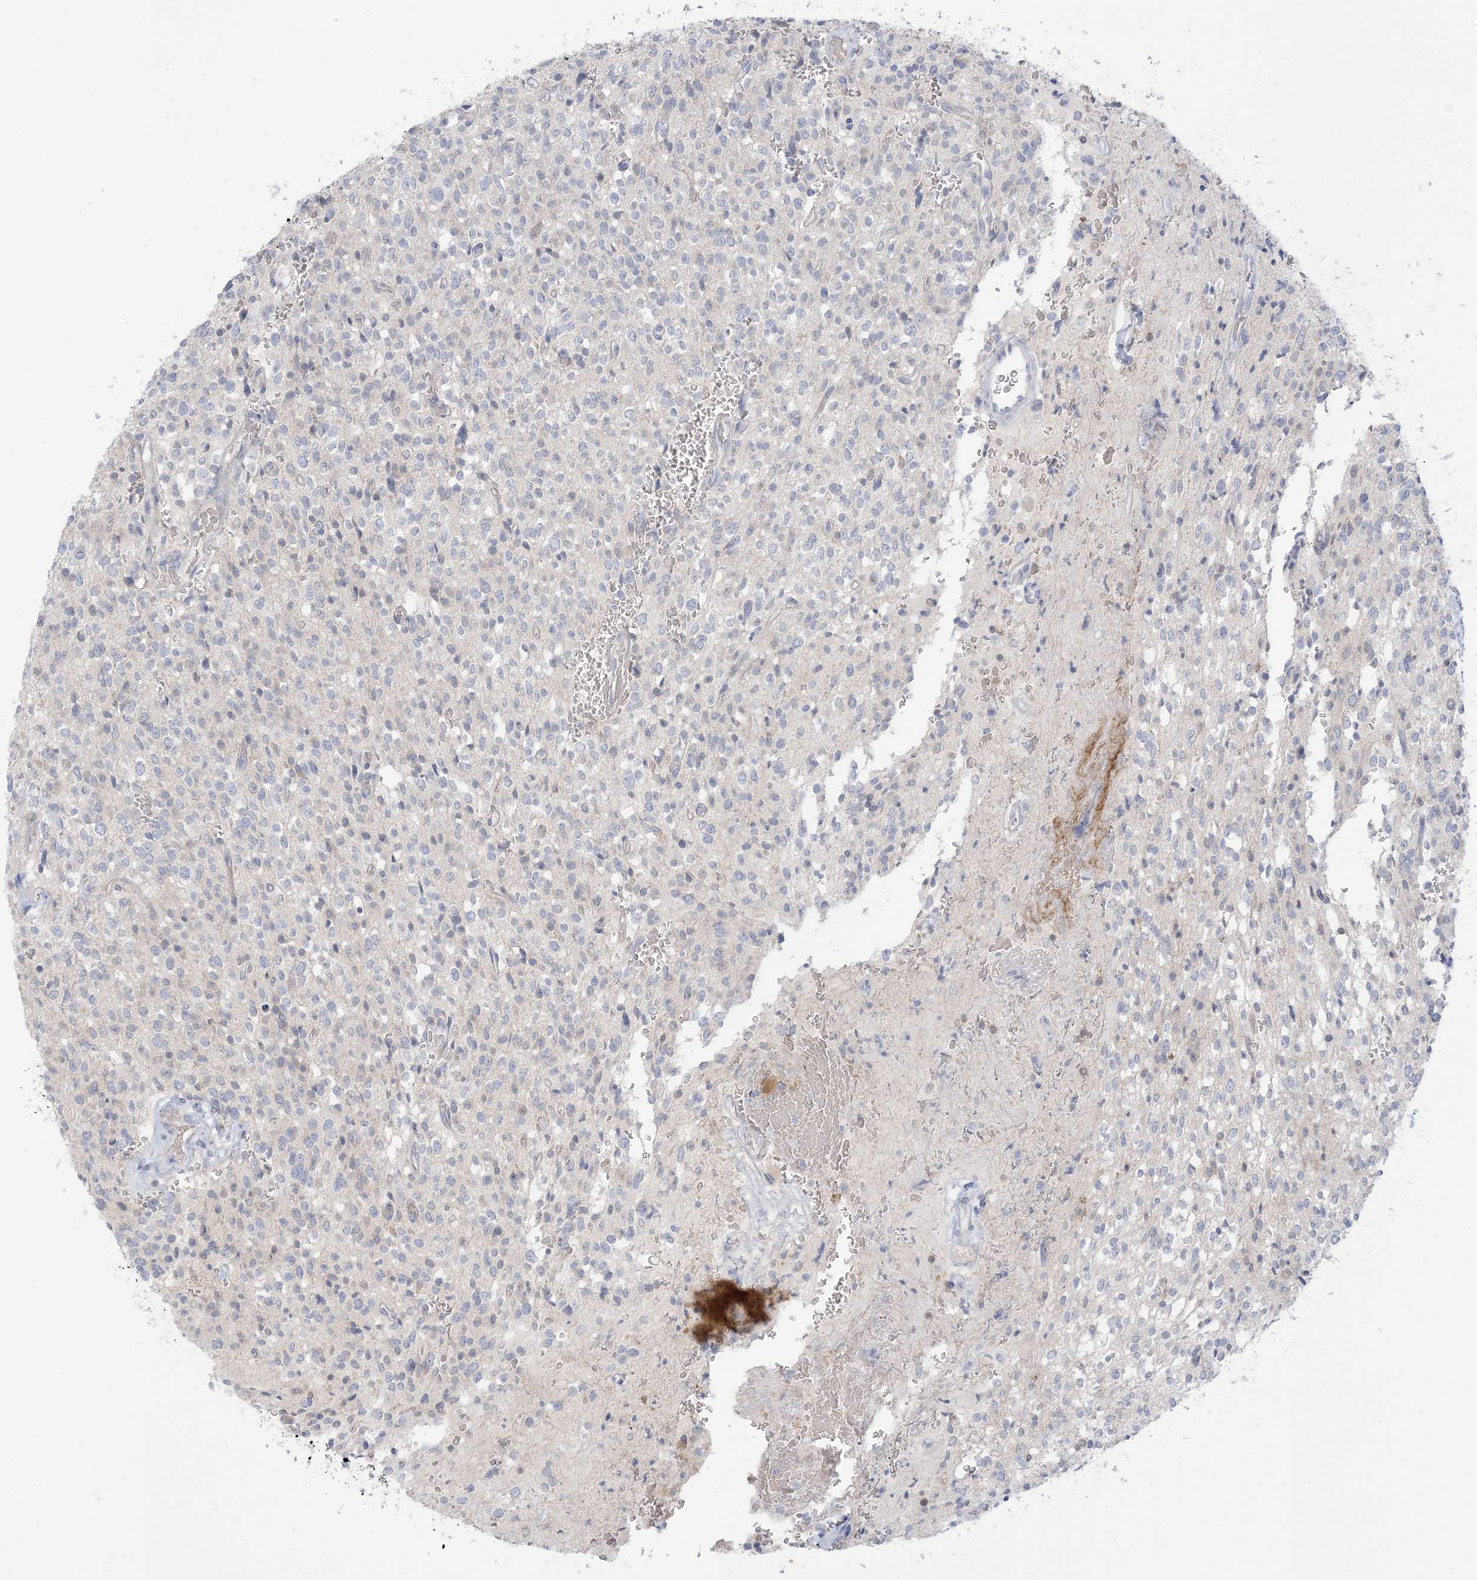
{"staining": {"intensity": "negative", "quantity": "none", "location": "none"}, "tissue": "glioma", "cell_type": "Tumor cells", "image_type": "cancer", "snomed": [{"axis": "morphology", "description": "Glioma, malignant, High grade"}, {"axis": "topography", "description": "Brain"}], "caption": "DAB (3,3'-diaminobenzidine) immunohistochemical staining of human glioma reveals no significant expression in tumor cells.", "gene": "XIRP2", "patient": {"sex": "male", "age": 34}}